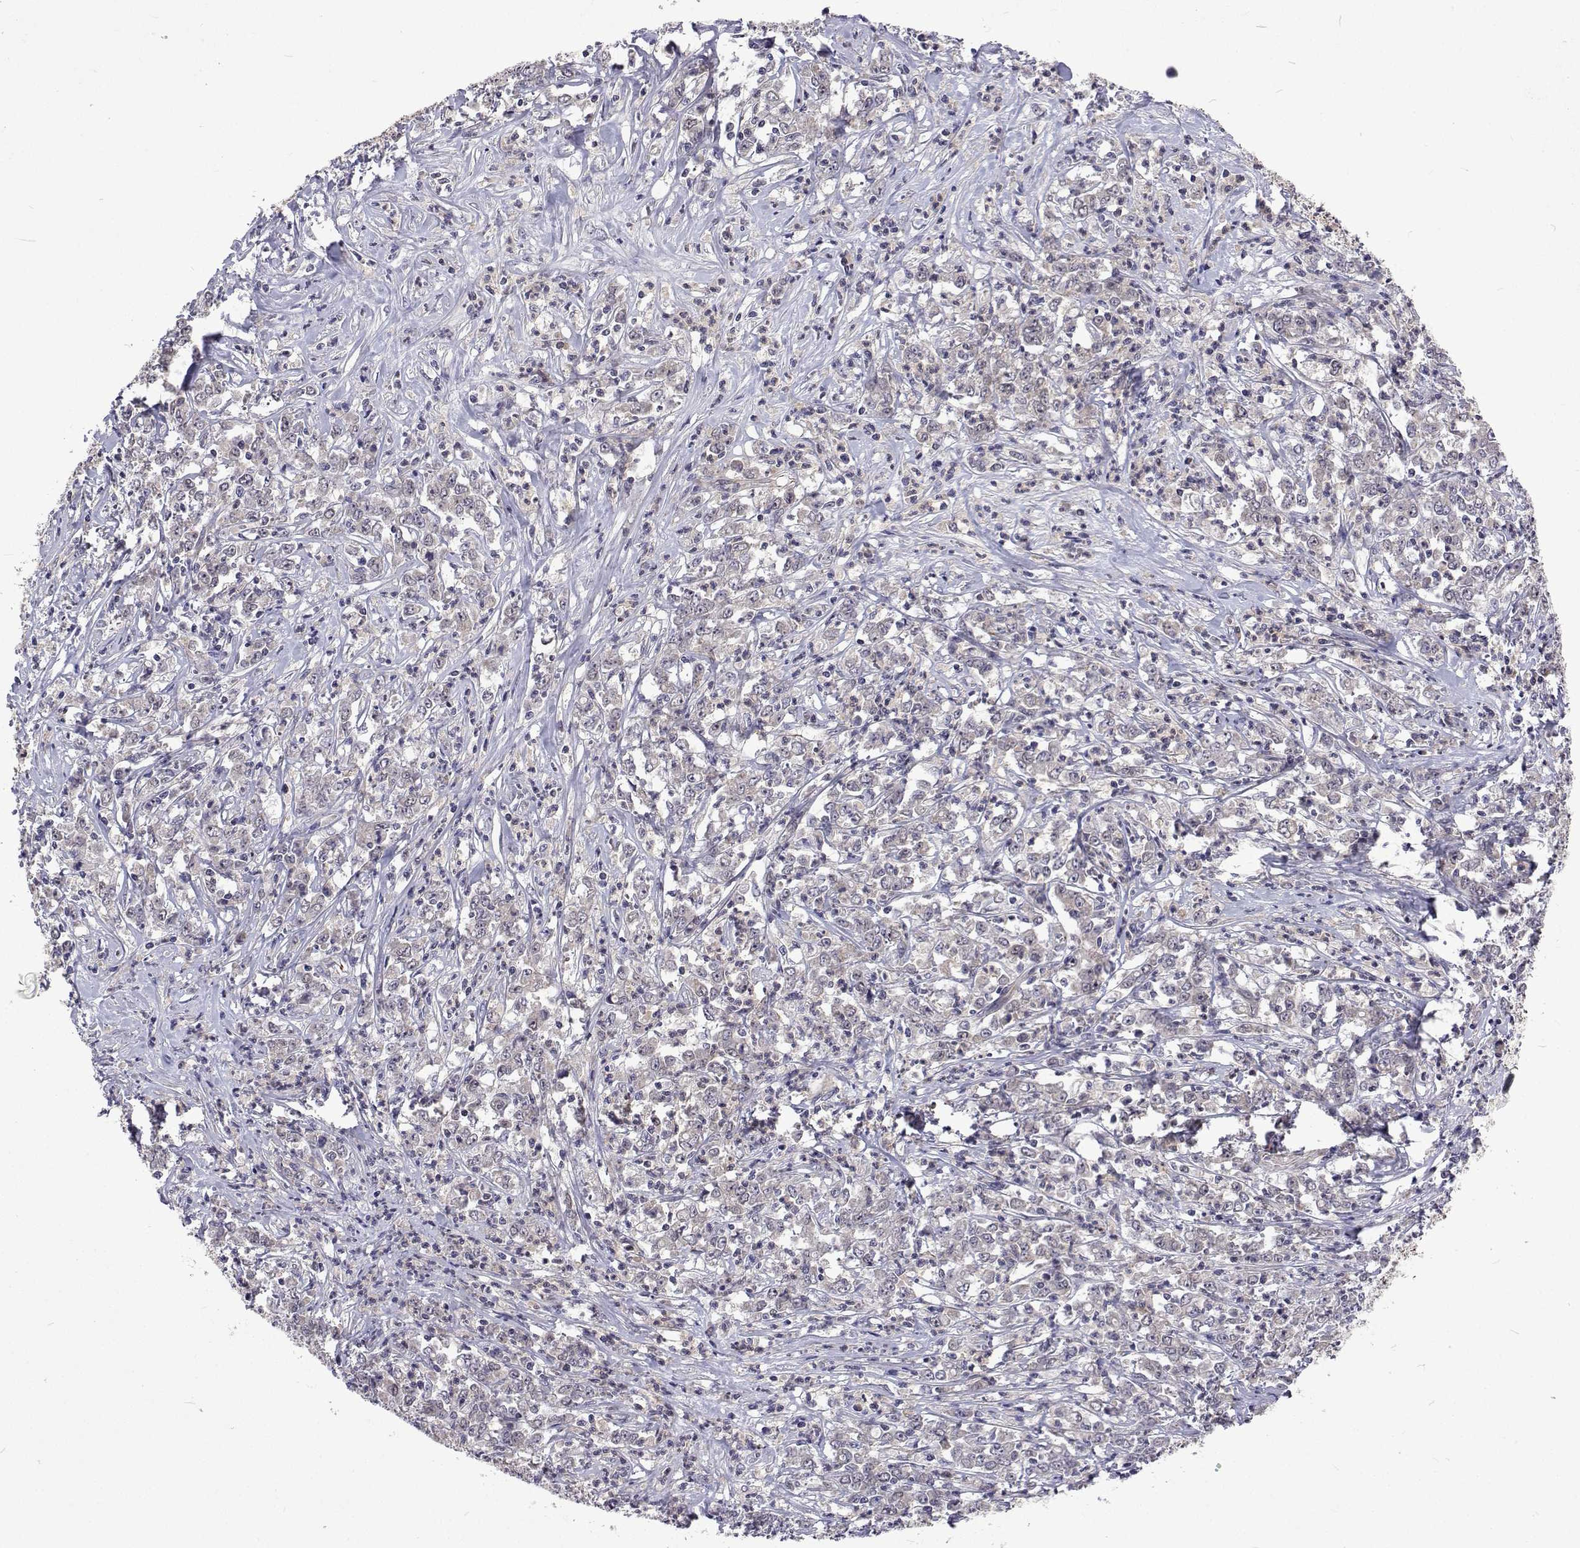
{"staining": {"intensity": "negative", "quantity": "none", "location": "none"}, "tissue": "stomach cancer", "cell_type": "Tumor cells", "image_type": "cancer", "snomed": [{"axis": "morphology", "description": "Adenocarcinoma, NOS"}, {"axis": "topography", "description": "Stomach, lower"}], "caption": "Adenocarcinoma (stomach) was stained to show a protein in brown. There is no significant positivity in tumor cells.", "gene": "DHTKD1", "patient": {"sex": "female", "age": 71}}